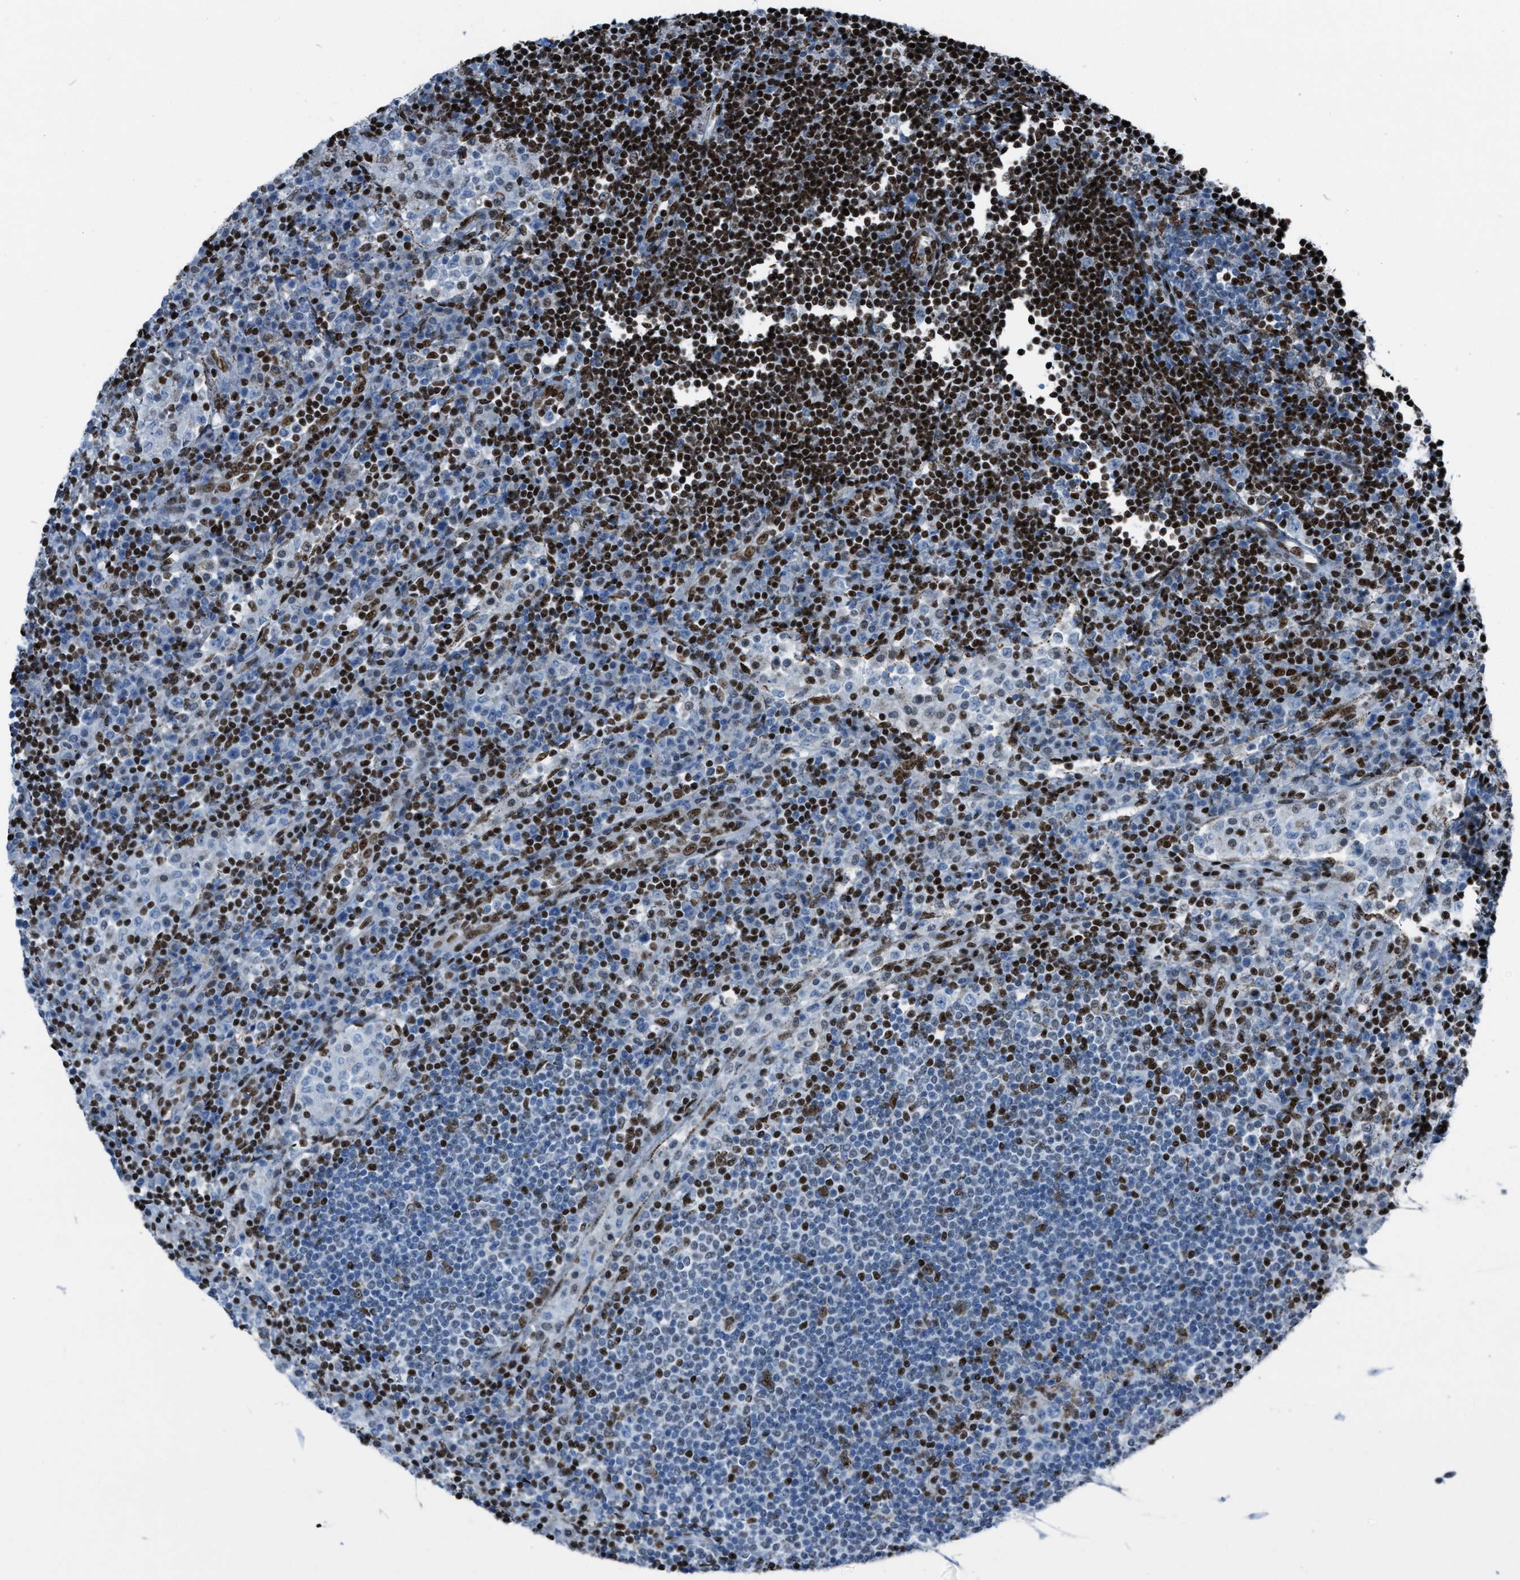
{"staining": {"intensity": "strong", "quantity": "<25%", "location": "nuclear"}, "tissue": "lymph node", "cell_type": "Germinal center cells", "image_type": "normal", "snomed": [{"axis": "morphology", "description": "Normal tissue, NOS"}, {"axis": "topography", "description": "Lymph node"}], "caption": "Normal lymph node was stained to show a protein in brown. There is medium levels of strong nuclear expression in approximately <25% of germinal center cells. (DAB (3,3'-diaminobenzidine) = brown stain, brightfield microscopy at high magnification).", "gene": "SLFN5", "patient": {"sex": "female", "age": 53}}